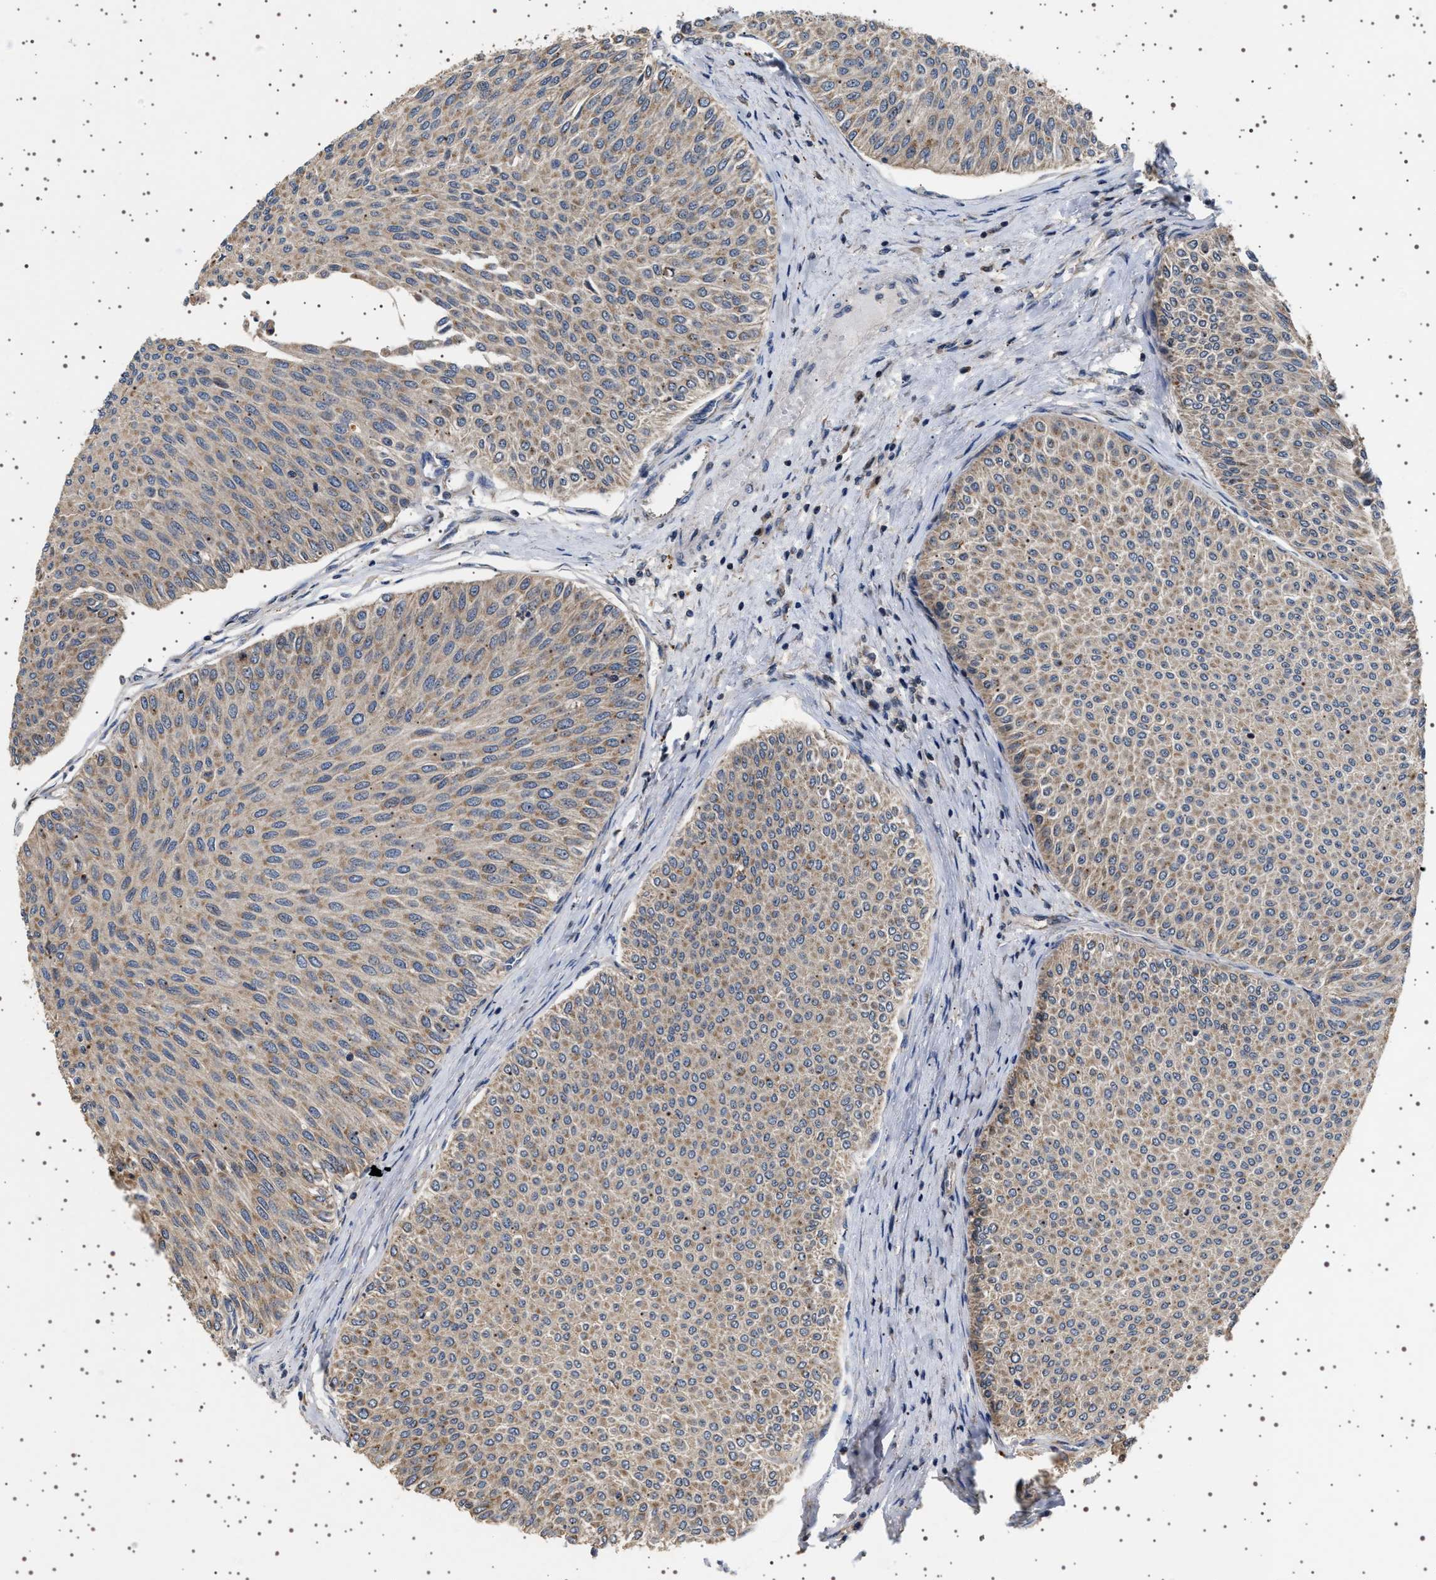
{"staining": {"intensity": "moderate", "quantity": ">75%", "location": "cytoplasmic/membranous"}, "tissue": "urothelial cancer", "cell_type": "Tumor cells", "image_type": "cancer", "snomed": [{"axis": "morphology", "description": "Urothelial carcinoma, Low grade"}, {"axis": "topography", "description": "Urinary bladder"}], "caption": "Immunohistochemistry (DAB) staining of human urothelial carcinoma (low-grade) displays moderate cytoplasmic/membranous protein positivity in approximately >75% of tumor cells.", "gene": "TRUB2", "patient": {"sex": "male", "age": 78}}